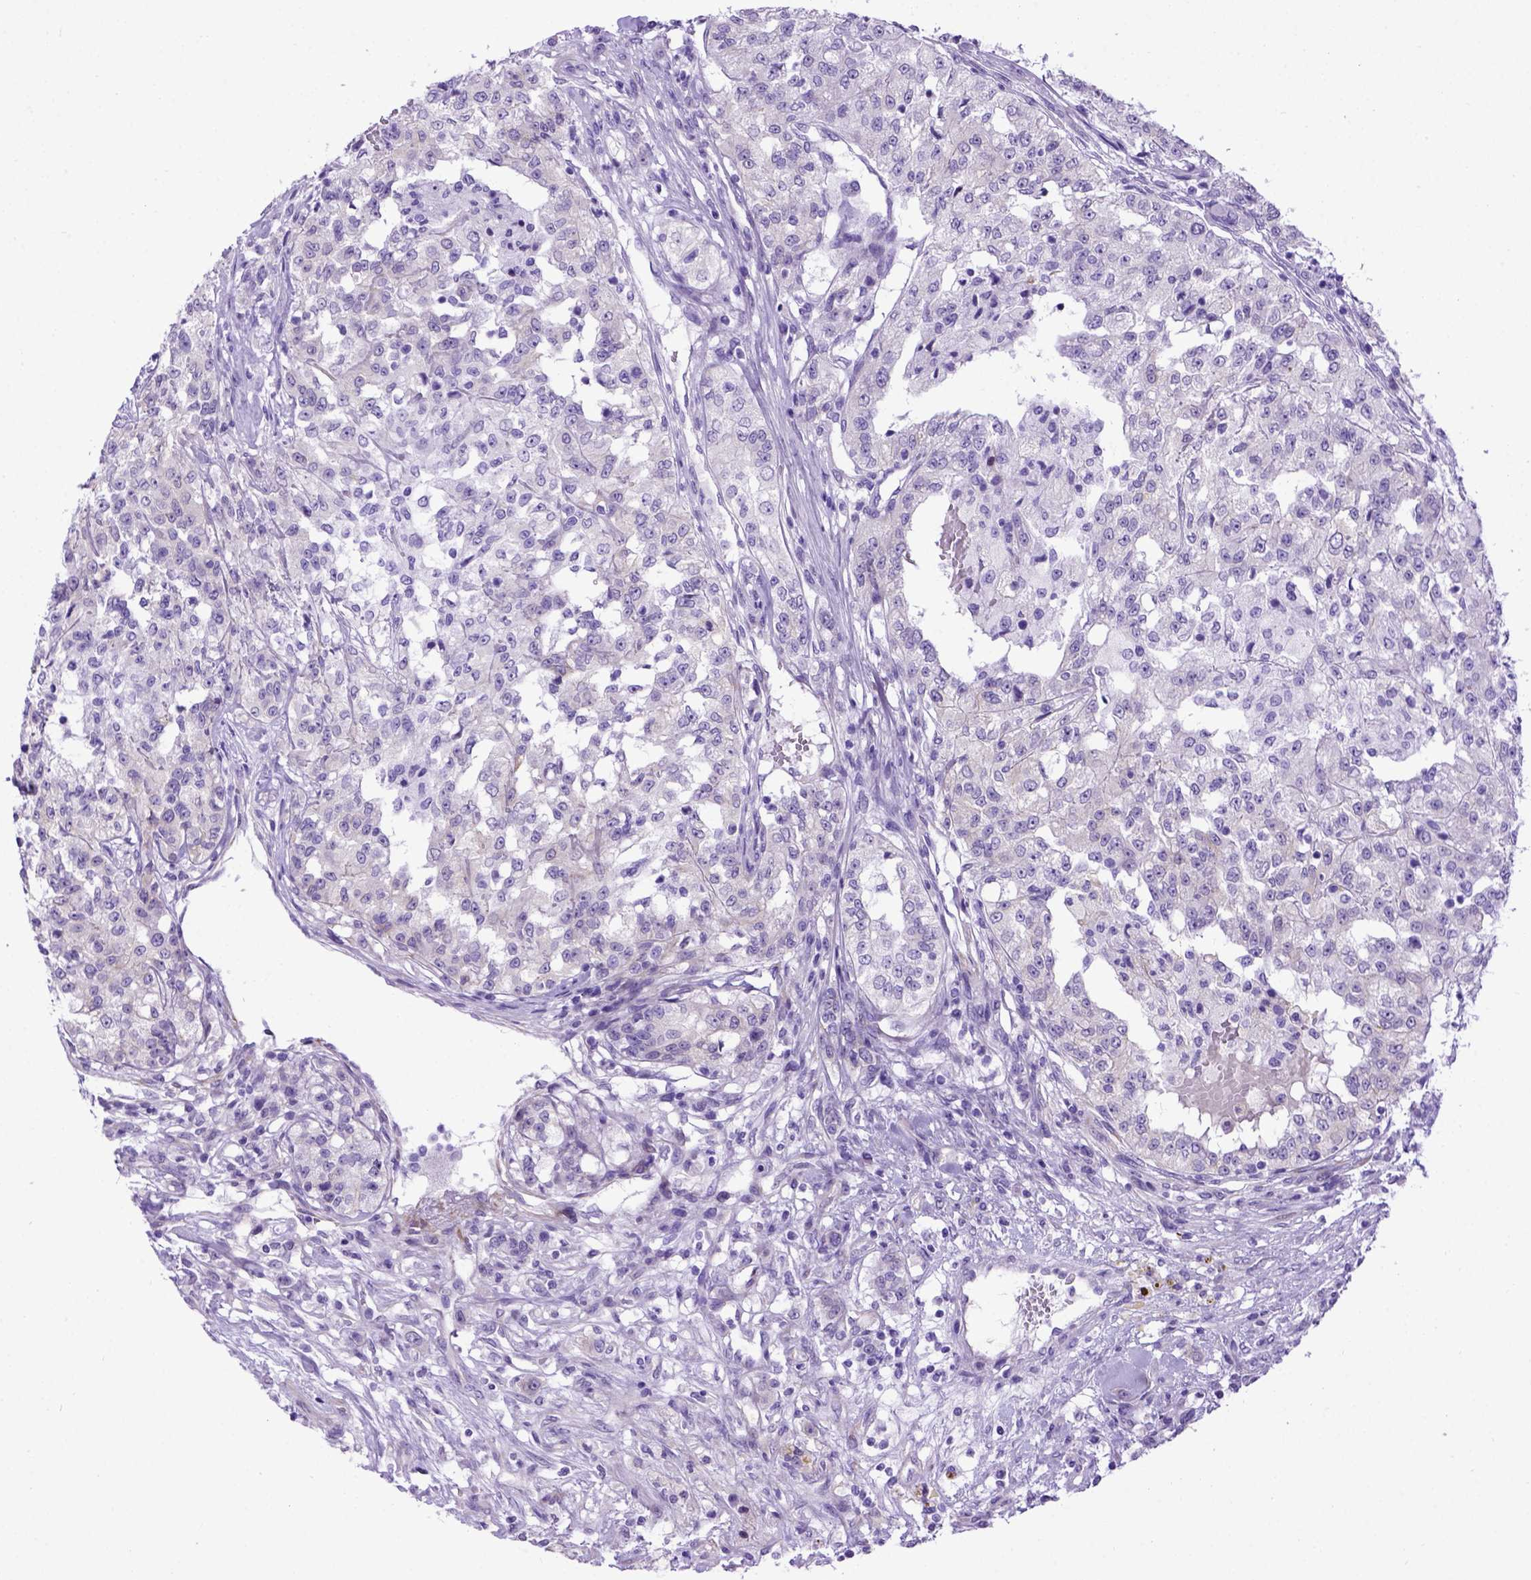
{"staining": {"intensity": "negative", "quantity": "none", "location": "none"}, "tissue": "renal cancer", "cell_type": "Tumor cells", "image_type": "cancer", "snomed": [{"axis": "morphology", "description": "Adenocarcinoma, NOS"}, {"axis": "topography", "description": "Kidney"}], "caption": "Renal cancer was stained to show a protein in brown. There is no significant staining in tumor cells.", "gene": "ADAM12", "patient": {"sex": "female", "age": 63}}